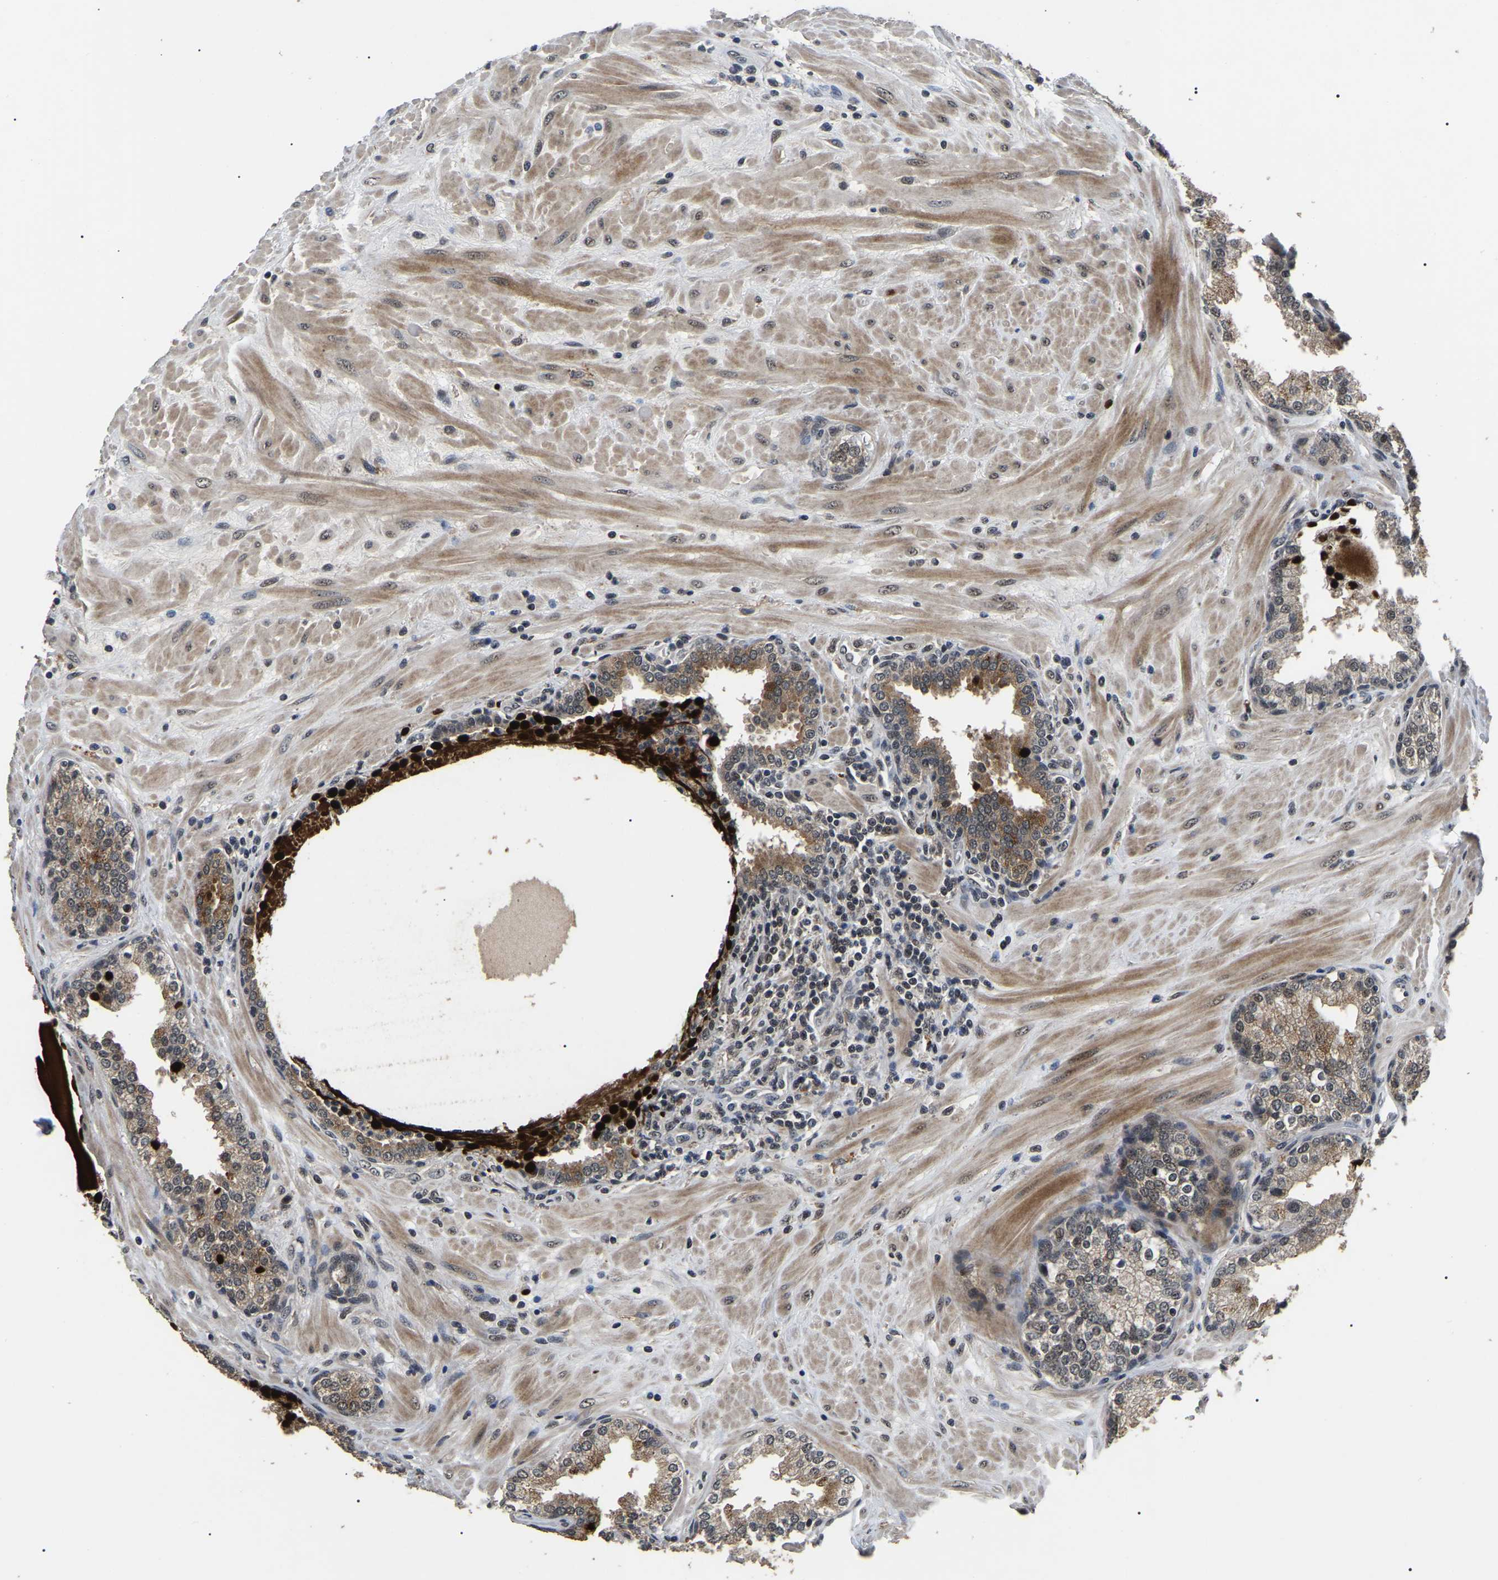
{"staining": {"intensity": "weak", "quantity": "25%-75%", "location": "cytoplasmic/membranous,nuclear"}, "tissue": "prostate", "cell_type": "Glandular cells", "image_type": "normal", "snomed": [{"axis": "morphology", "description": "Normal tissue, NOS"}, {"axis": "topography", "description": "Prostate"}], "caption": "Protein staining shows weak cytoplasmic/membranous,nuclear positivity in approximately 25%-75% of glandular cells in normal prostate.", "gene": "PPM1E", "patient": {"sex": "male", "age": 51}}